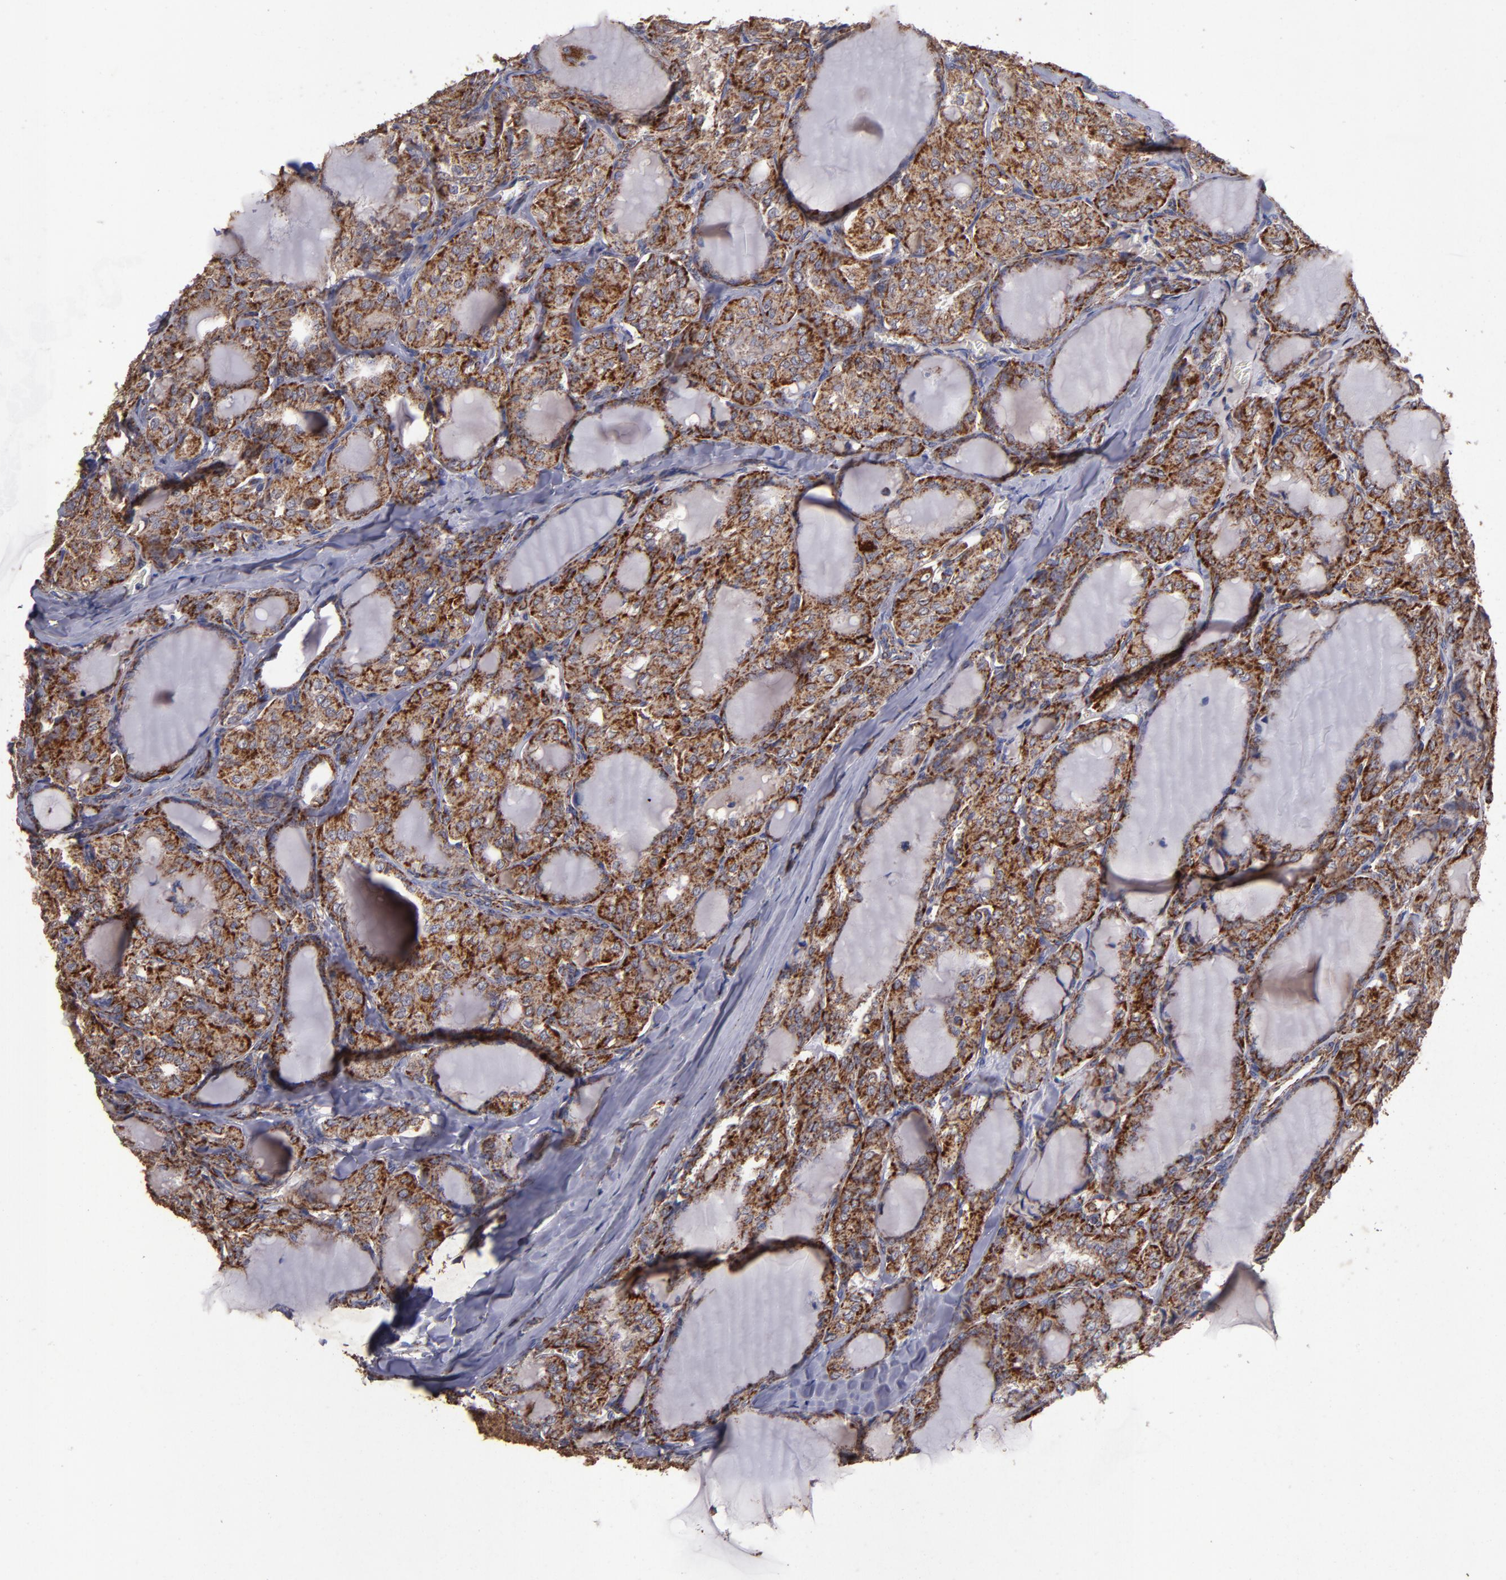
{"staining": {"intensity": "strong", "quantity": ">75%", "location": "cytoplasmic/membranous"}, "tissue": "thyroid cancer", "cell_type": "Tumor cells", "image_type": "cancer", "snomed": [{"axis": "morphology", "description": "Papillary adenocarcinoma, NOS"}, {"axis": "topography", "description": "Thyroid gland"}], "caption": "Brown immunohistochemical staining in papillary adenocarcinoma (thyroid) exhibits strong cytoplasmic/membranous expression in approximately >75% of tumor cells.", "gene": "TIMM9", "patient": {"sex": "male", "age": 20}}